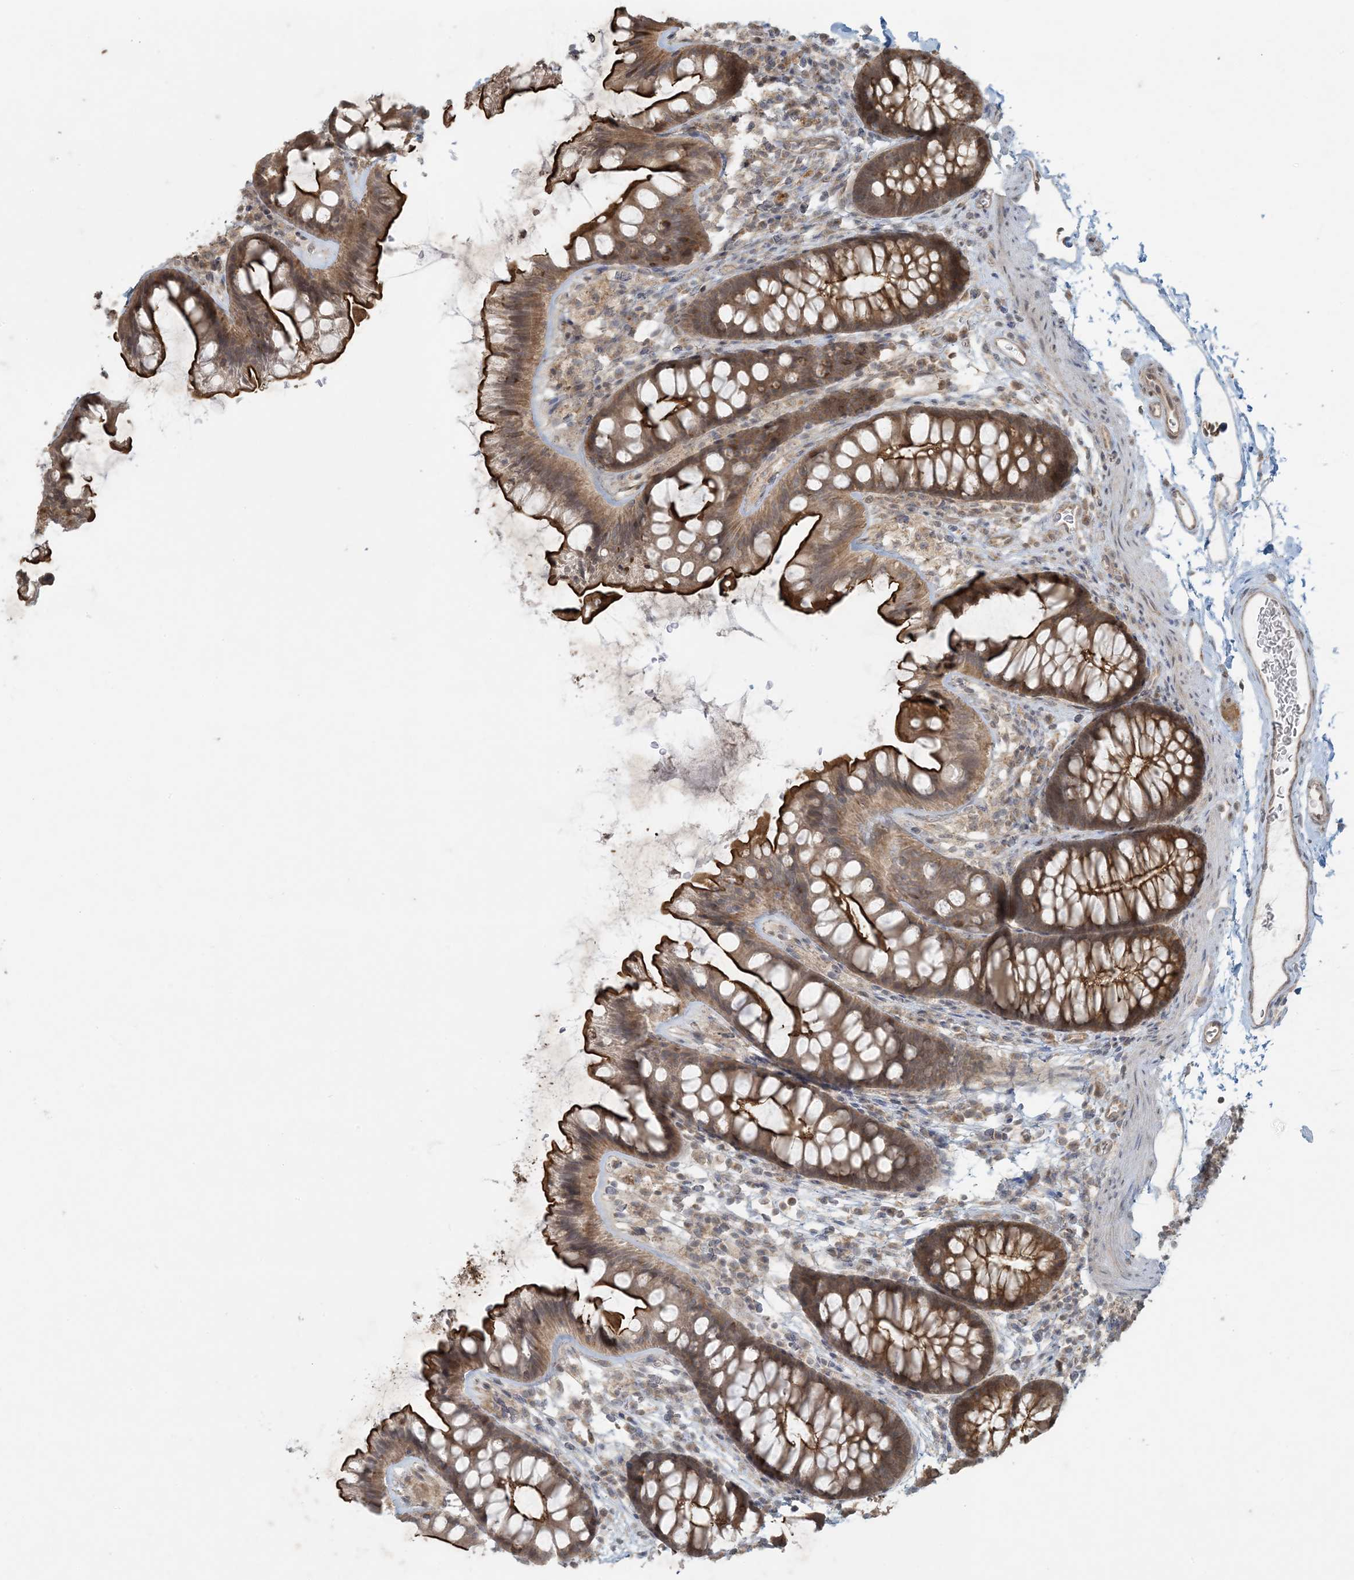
{"staining": {"intensity": "weak", "quantity": ">75%", "location": "cytoplasmic/membranous"}, "tissue": "colon", "cell_type": "Endothelial cells", "image_type": "normal", "snomed": [{"axis": "morphology", "description": "Normal tissue, NOS"}, {"axis": "topography", "description": "Colon"}], "caption": "Immunohistochemical staining of benign colon displays weak cytoplasmic/membranous protein expression in about >75% of endothelial cells. Nuclei are stained in blue.", "gene": "BCORL1", "patient": {"sex": "female", "age": 62}}